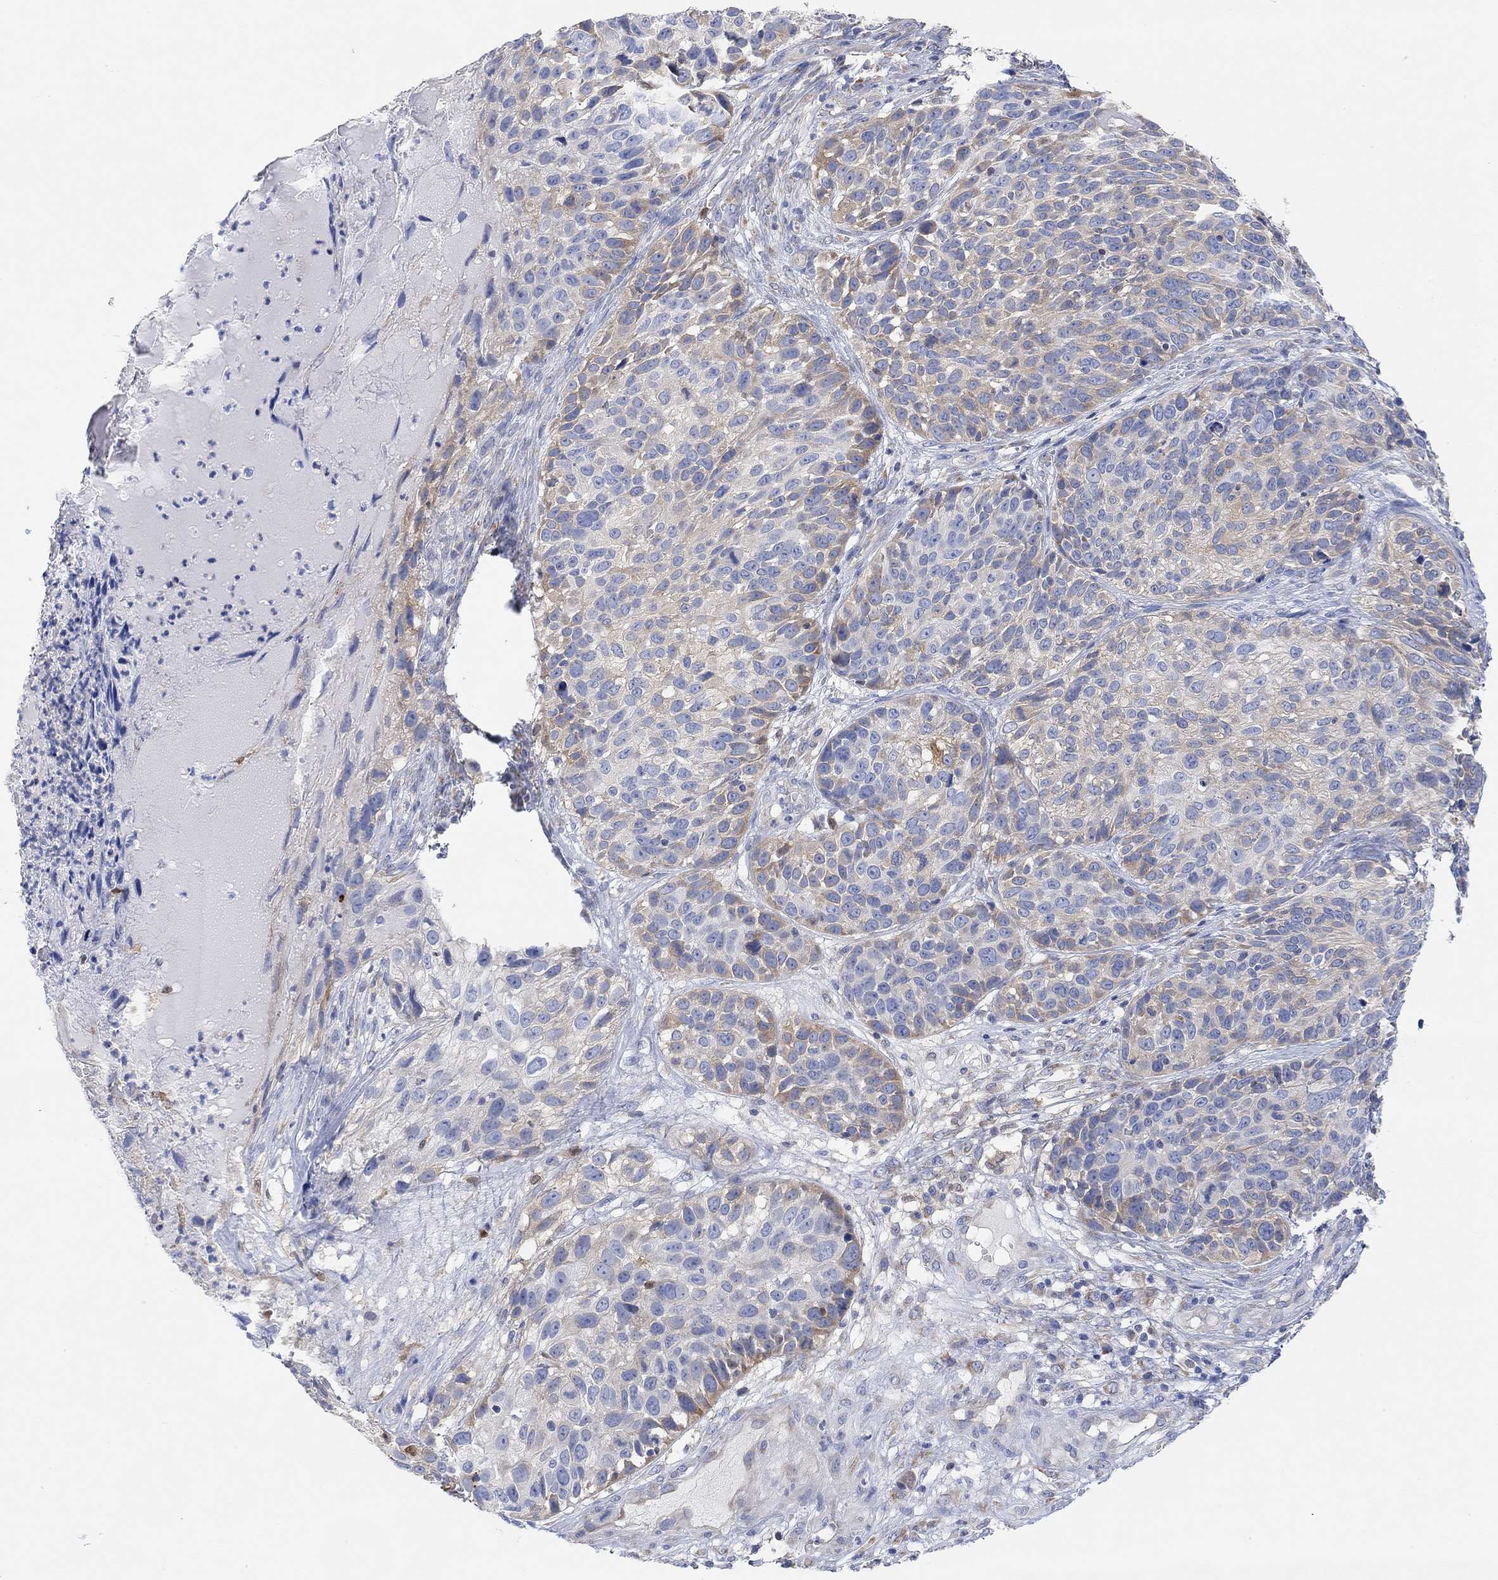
{"staining": {"intensity": "weak", "quantity": "25%-75%", "location": "cytoplasmic/membranous"}, "tissue": "skin cancer", "cell_type": "Tumor cells", "image_type": "cancer", "snomed": [{"axis": "morphology", "description": "Squamous cell carcinoma, NOS"}, {"axis": "topography", "description": "Skin"}], "caption": "Skin cancer stained for a protein (brown) reveals weak cytoplasmic/membranous positive staining in about 25%-75% of tumor cells.", "gene": "RGS1", "patient": {"sex": "male", "age": 92}}